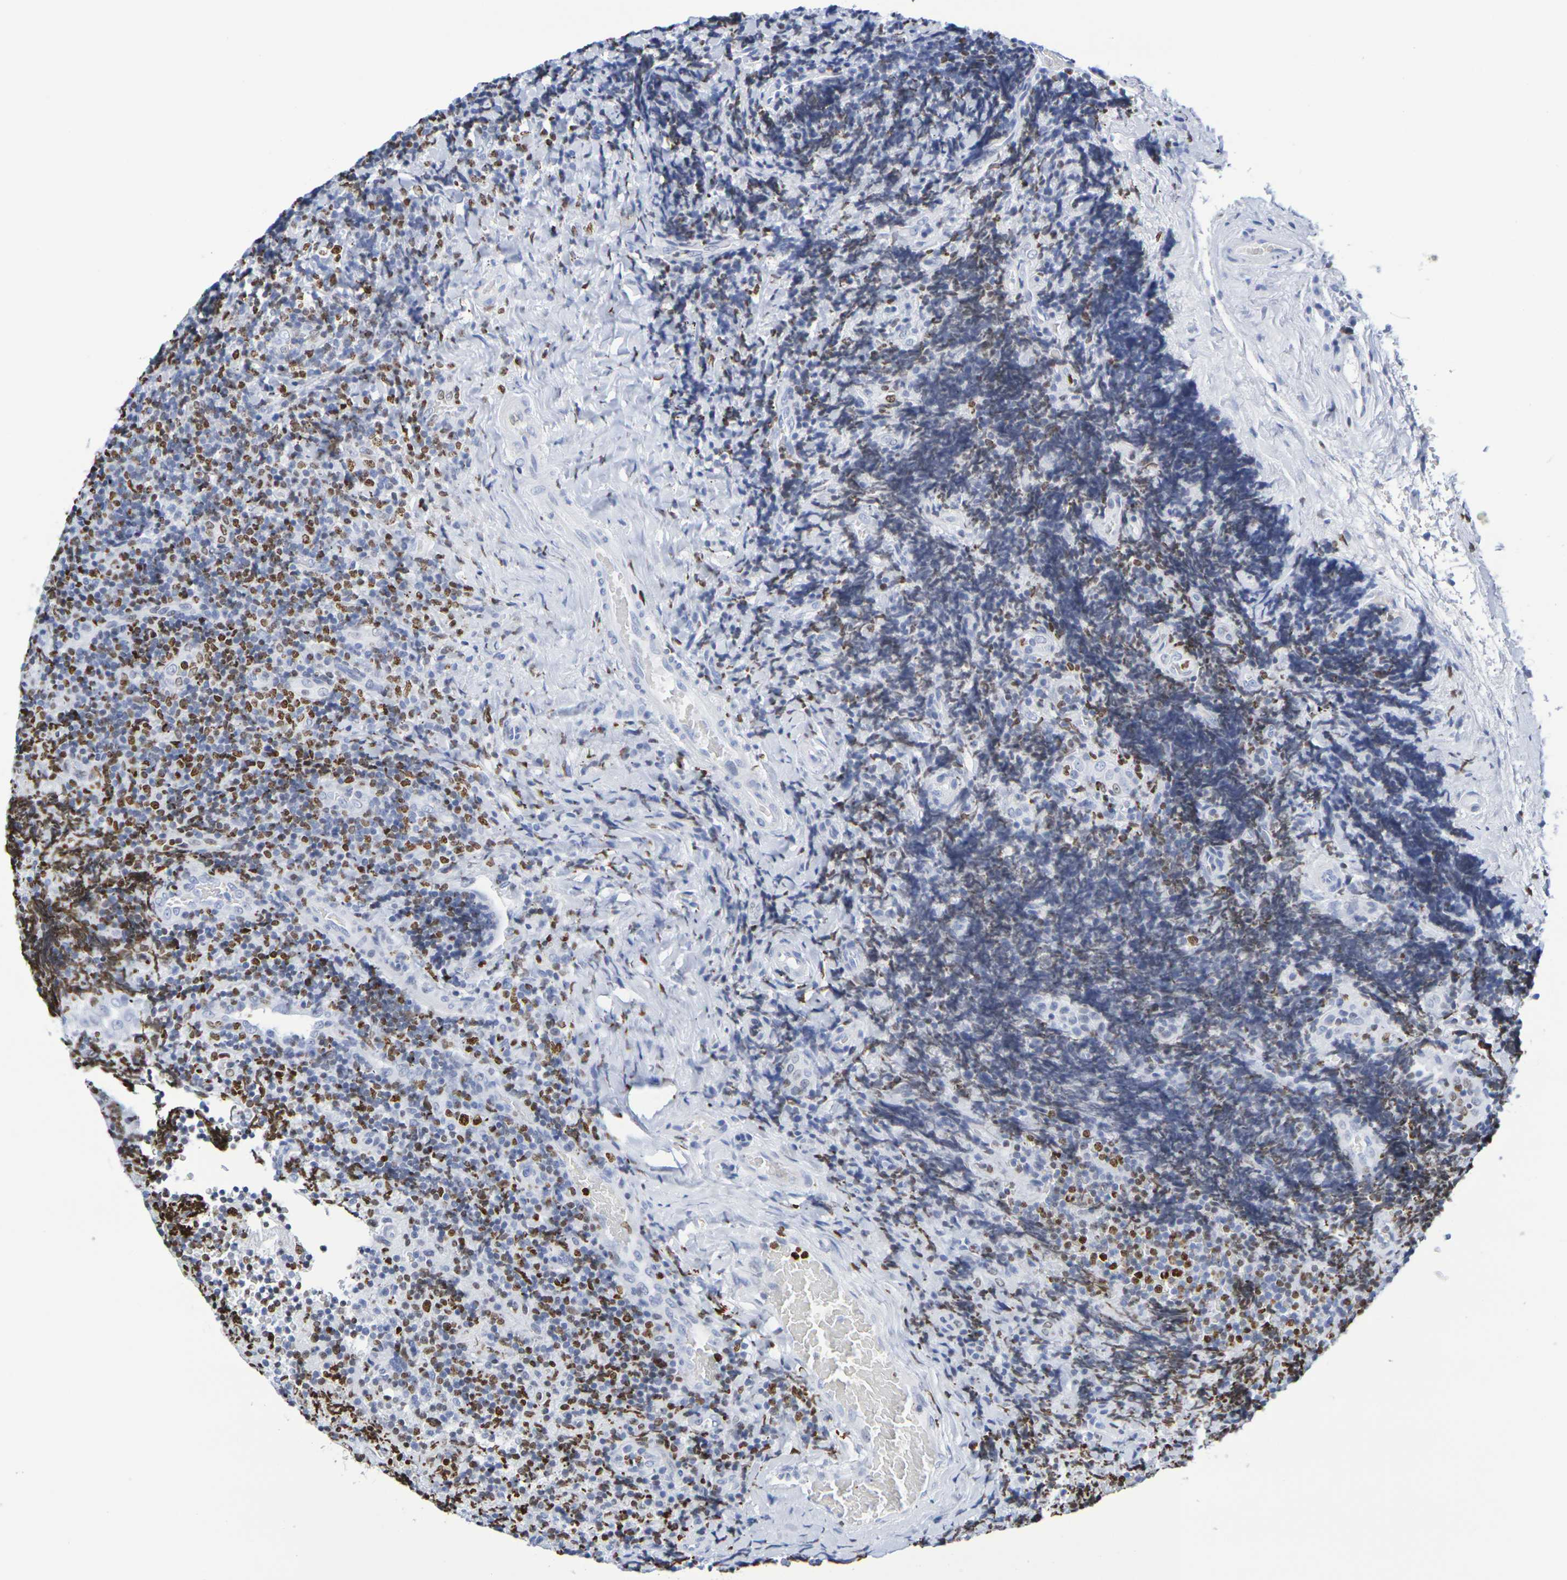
{"staining": {"intensity": "moderate", "quantity": "25%-75%", "location": "nuclear"}, "tissue": "lymphoma", "cell_type": "Tumor cells", "image_type": "cancer", "snomed": [{"axis": "morphology", "description": "Malignant lymphoma, non-Hodgkin's type, High grade"}, {"axis": "topography", "description": "Tonsil"}], "caption": "An image of malignant lymphoma, non-Hodgkin's type (high-grade) stained for a protein shows moderate nuclear brown staining in tumor cells.", "gene": "H1-5", "patient": {"sex": "female", "age": 36}}